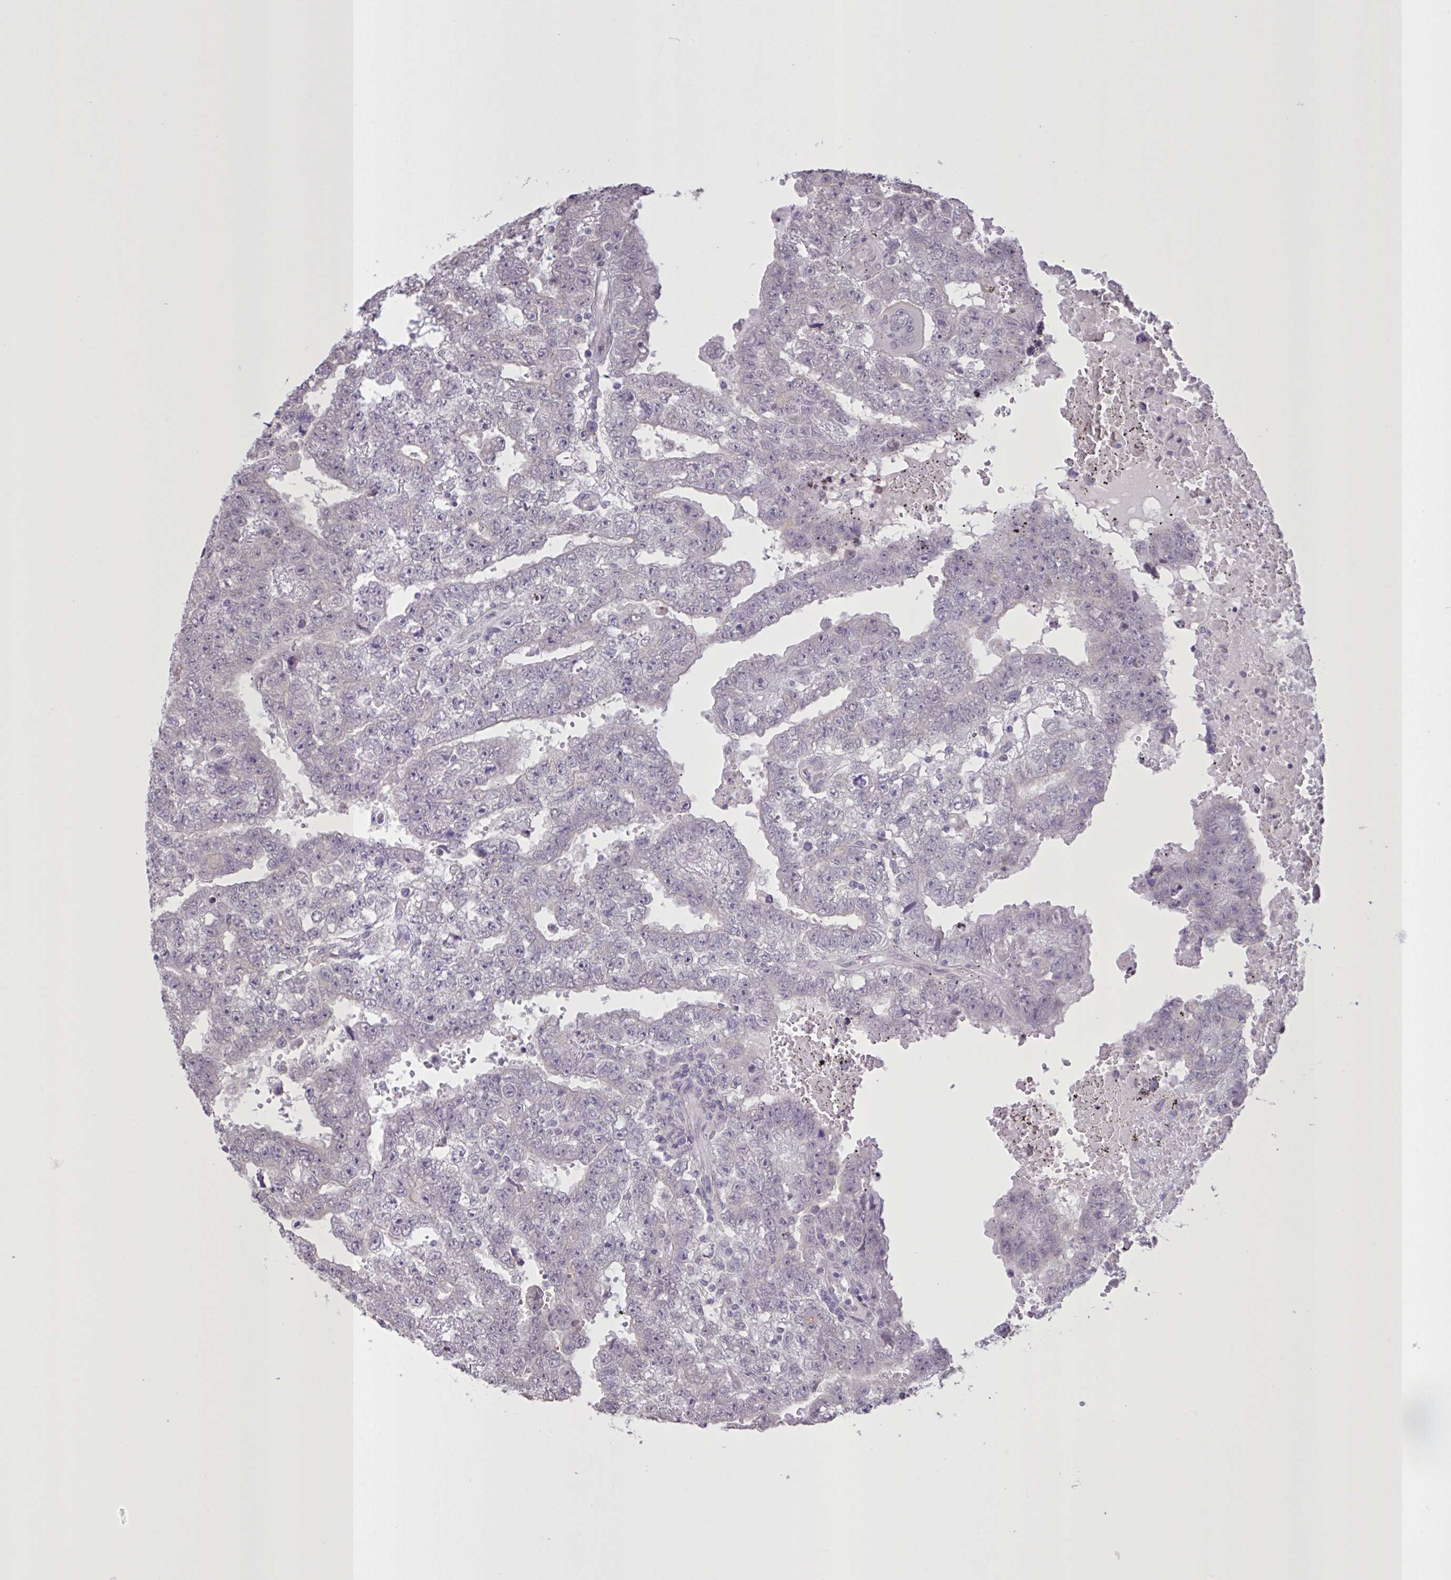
{"staining": {"intensity": "negative", "quantity": "none", "location": "none"}, "tissue": "testis cancer", "cell_type": "Tumor cells", "image_type": "cancer", "snomed": [{"axis": "morphology", "description": "Carcinoma, Embryonal, NOS"}, {"axis": "topography", "description": "Testis"}], "caption": "Testis cancer (embryonal carcinoma) was stained to show a protein in brown. There is no significant expression in tumor cells.", "gene": "MRGPRX2", "patient": {"sex": "male", "age": 25}}